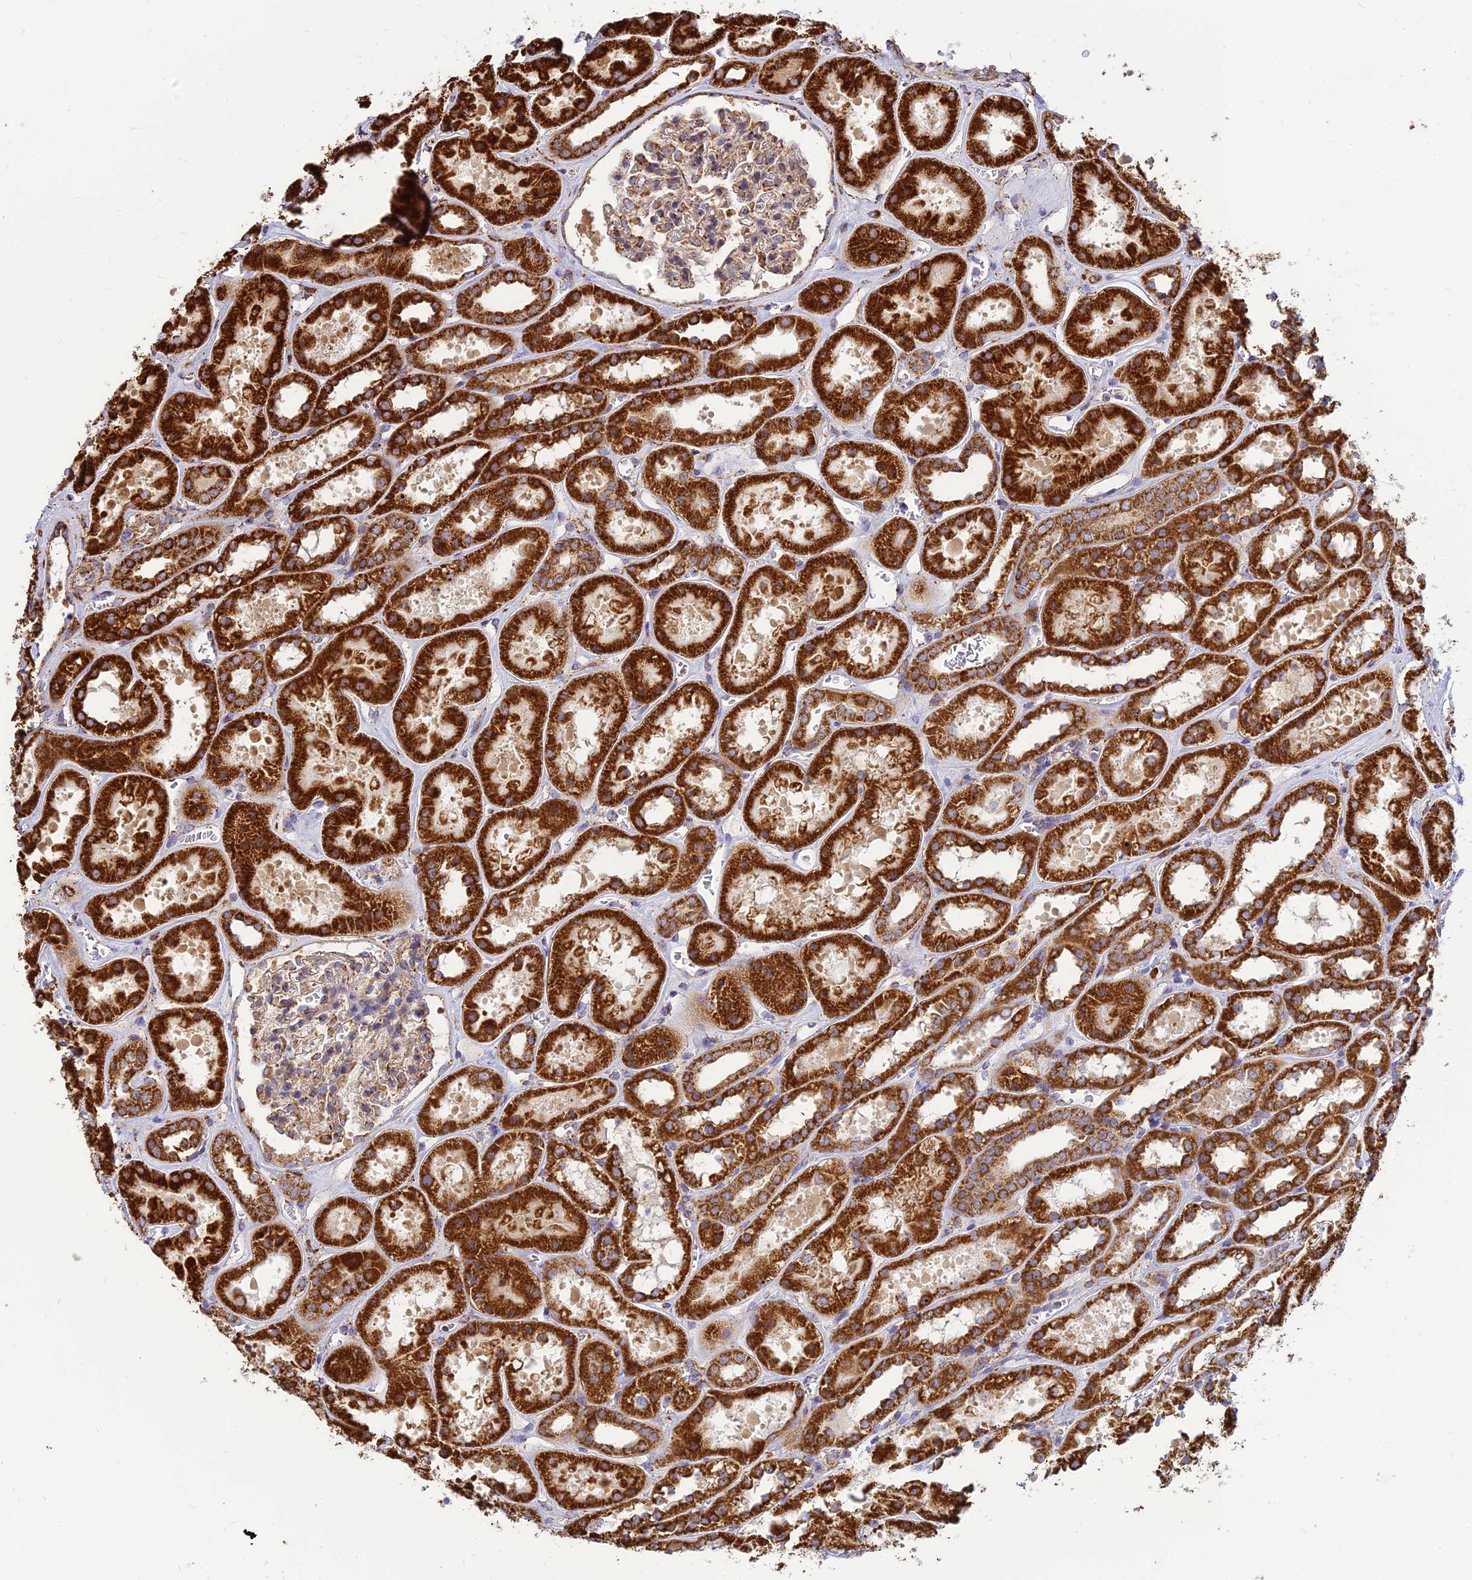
{"staining": {"intensity": "moderate", "quantity": ">75%", "location": "cytoplasmic/membranous"}, "tissue": "kidney", "cell_type": "Cells in glomeruli", "image_type": "normal", "snomed": [{"axis": "morphology", "description": "Normal tissue, NOS"}, {"axis": "topography", "description": "Kidney"}], "caption": "Unremarkable kidney was stained to show a protein in brown. There is medium levels of moderate cytoplasmic/membranous positivity in approximately >75% of cells in glomeruli.", "gene": "THUMPD2", "patient": {"sex": "female", "age": 41}}